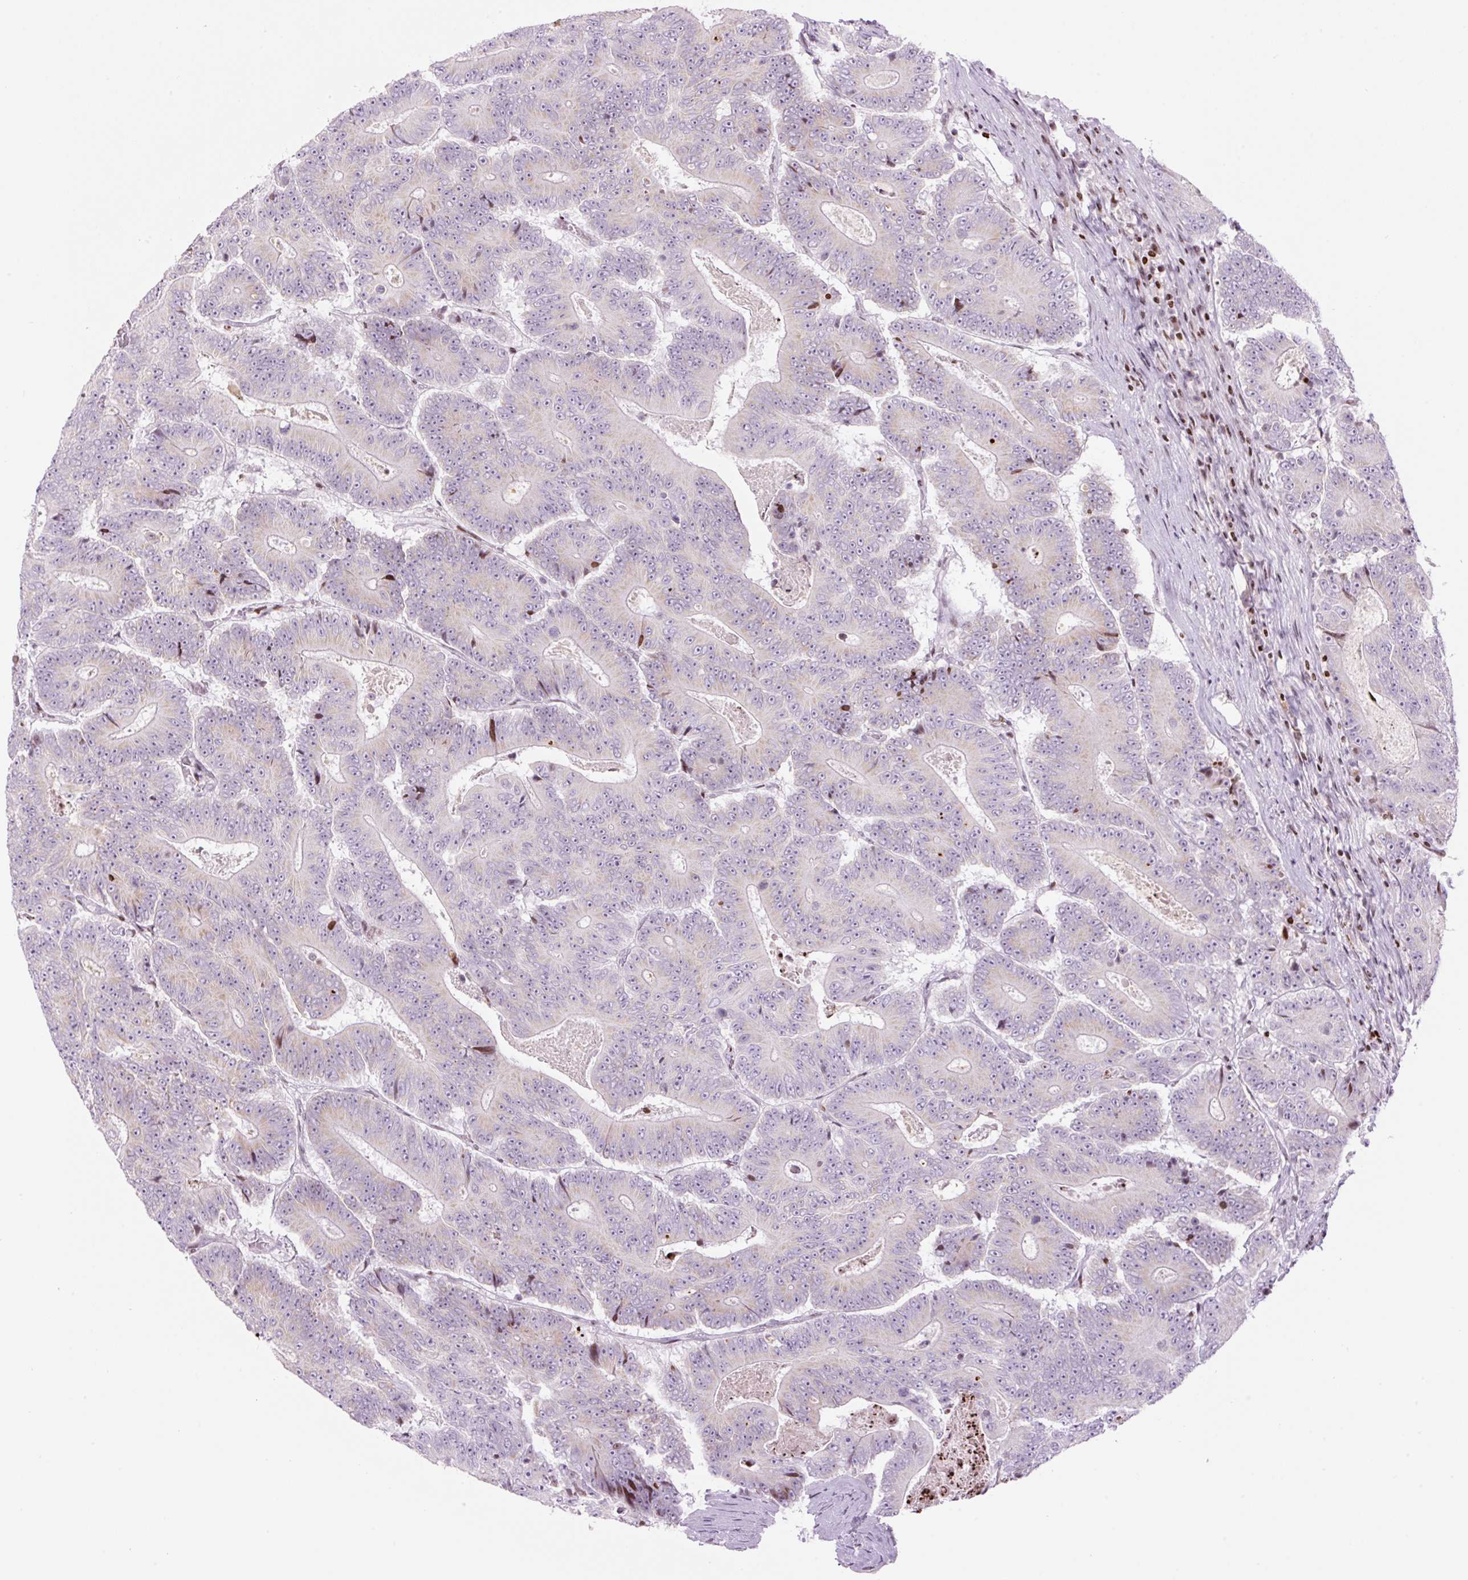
{"staining": {"intensity": "weak", "quantity": "<25%", "location": "cytoplasmic/membranous"}, "tissue": "colorectal cancer", "cell_type": "Tumor cells", "image_type": "cancer", "snomed": [{"axis": "morphology", "description": "Adenocarcinoma, NOS"}, {"axis": "topography", "description": "Colon"}], "caption": "Tumor cells are negative for protein expression in human colorectal adenocarcinoma.", "gene": "TMEM177", "patient": {"sex": "male", "age": 83}}